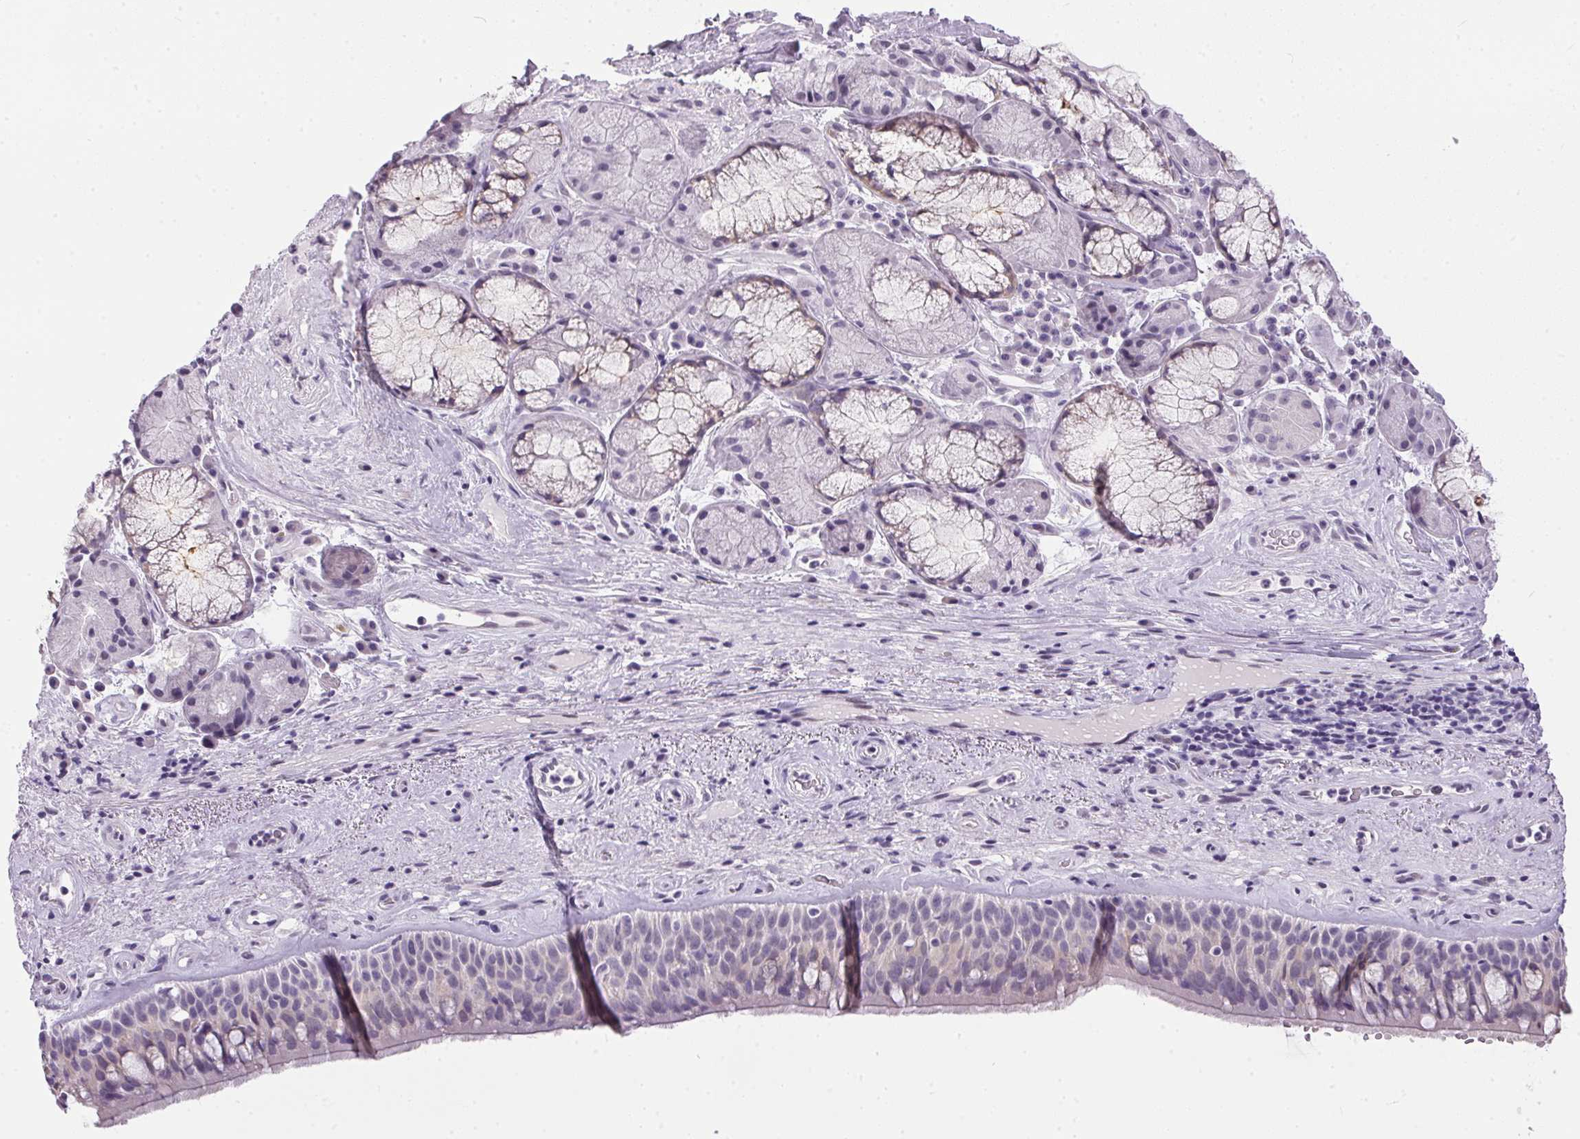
{"staining": {"intensity": "negative", "quantity": "none", "location": "none"}, "tissue": "bronchus", "cell_type": "Respiratory epithelial cells", "image_type": "normal", "snomed": [{"axis": "morphology", "description": "Normal tissue, NOS"}, {"axis": "topography", "description": "Bronchus"}], "caption": "This is a micrograph of immunohistochemistry (IHC) staining of normal bronchus, which shows no expression in respiratory epithelial cells. The staining was performed using DAB (3,3'-diaminobenzidine) to visualize the protein expression in brown, while the nuclei were stained in blue with hematoxylin (Magnification: 20x).", "gene": "GBP6", "patient": {"sex": "male", "age": 48}}